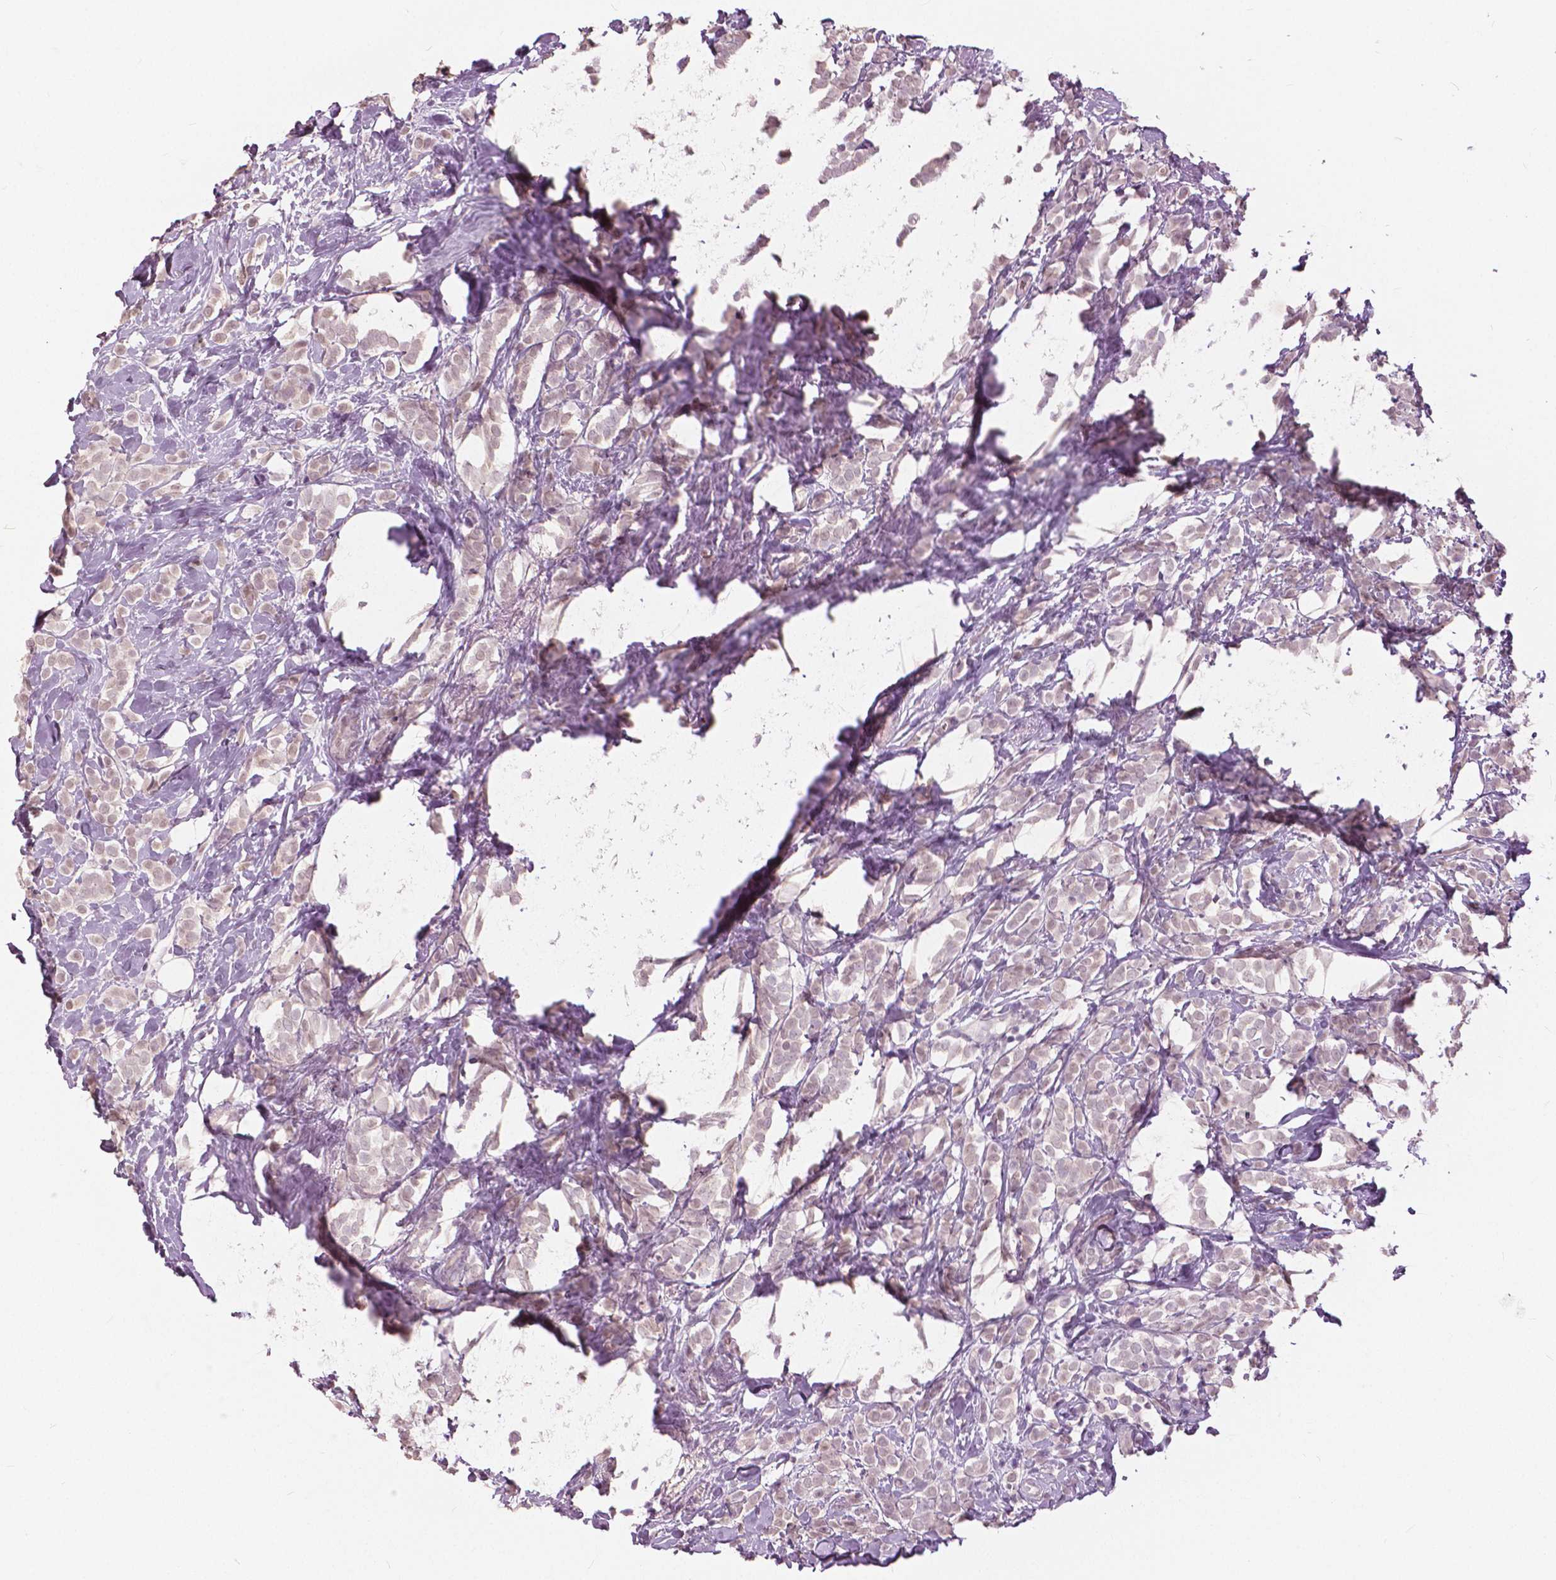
{"staining": {"intensity": "weak", "quantity": "<25%", "location": "nuclear"}, "tissue": "breast cancer", "cell_type": "Tumor cells", "image_type": "cancer", "snomed": [{"axis": "morphology", "description": "Lobular carcinoma"}, {"axis": "topography", "description": "Breast"}], "caption": "This is an immunohistochemistry photomicrograph of breast cancer. There is no expression in tumor cells.", "gene": "NANOG", "patient": {"sex": "female", "age": 49}}